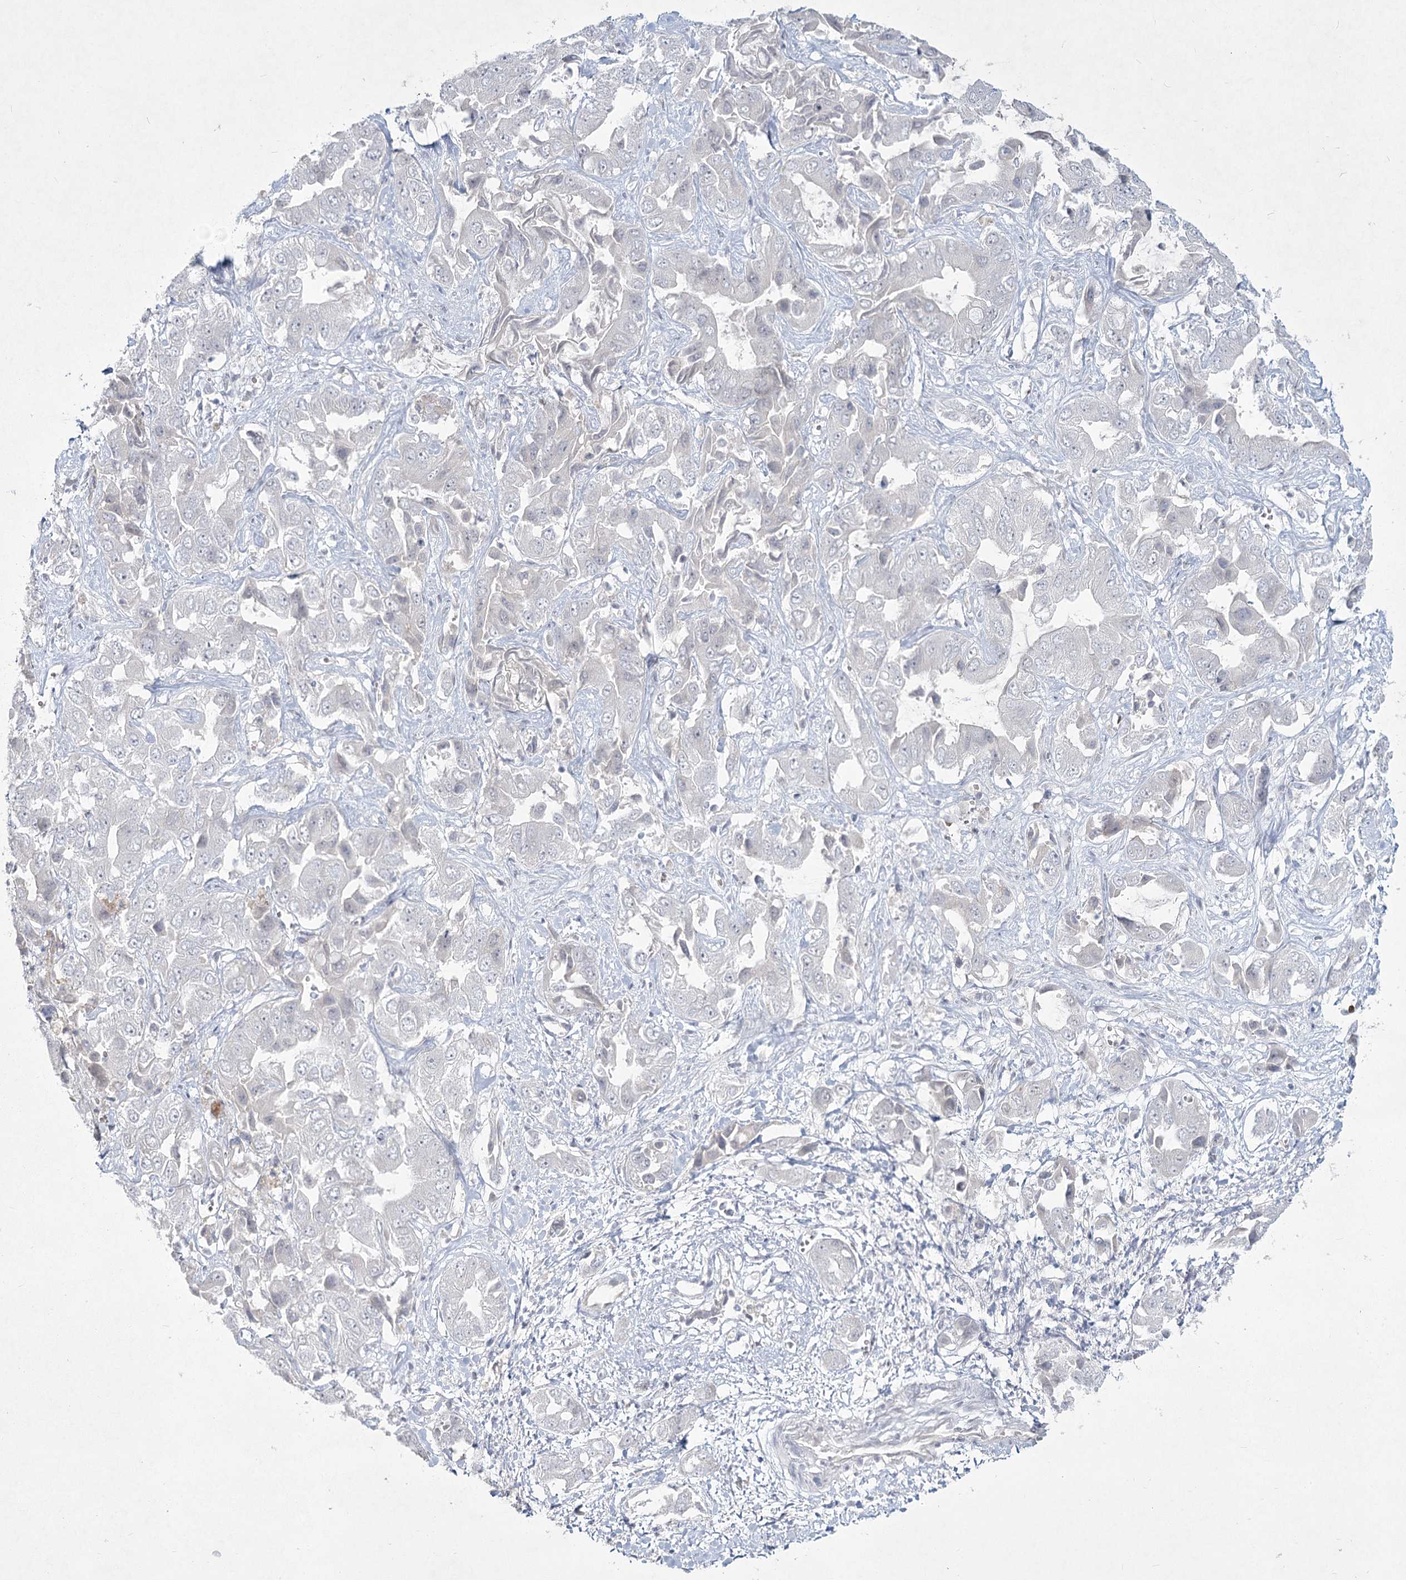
{"staining": {"intensity": "negative", "quantity": "none", "location": "none"}, "tissue": "liver cancer", "cell_type": "Tumor cells", "image_type": "cancer", "snomed": [{"axis": "morphology", "description": "Cholangiocarcinoma"}, {"axis": "topography", "description": "Liver"}], "caption": "Micrograph shows no significant protein staining in tumor cells of cholangiocarcinoma (liver). (DAB immunohistochemistry with hematoxylin counter stain).", "gene": "LY6G5C", "patient": {"sex": "female", "age": 52}}